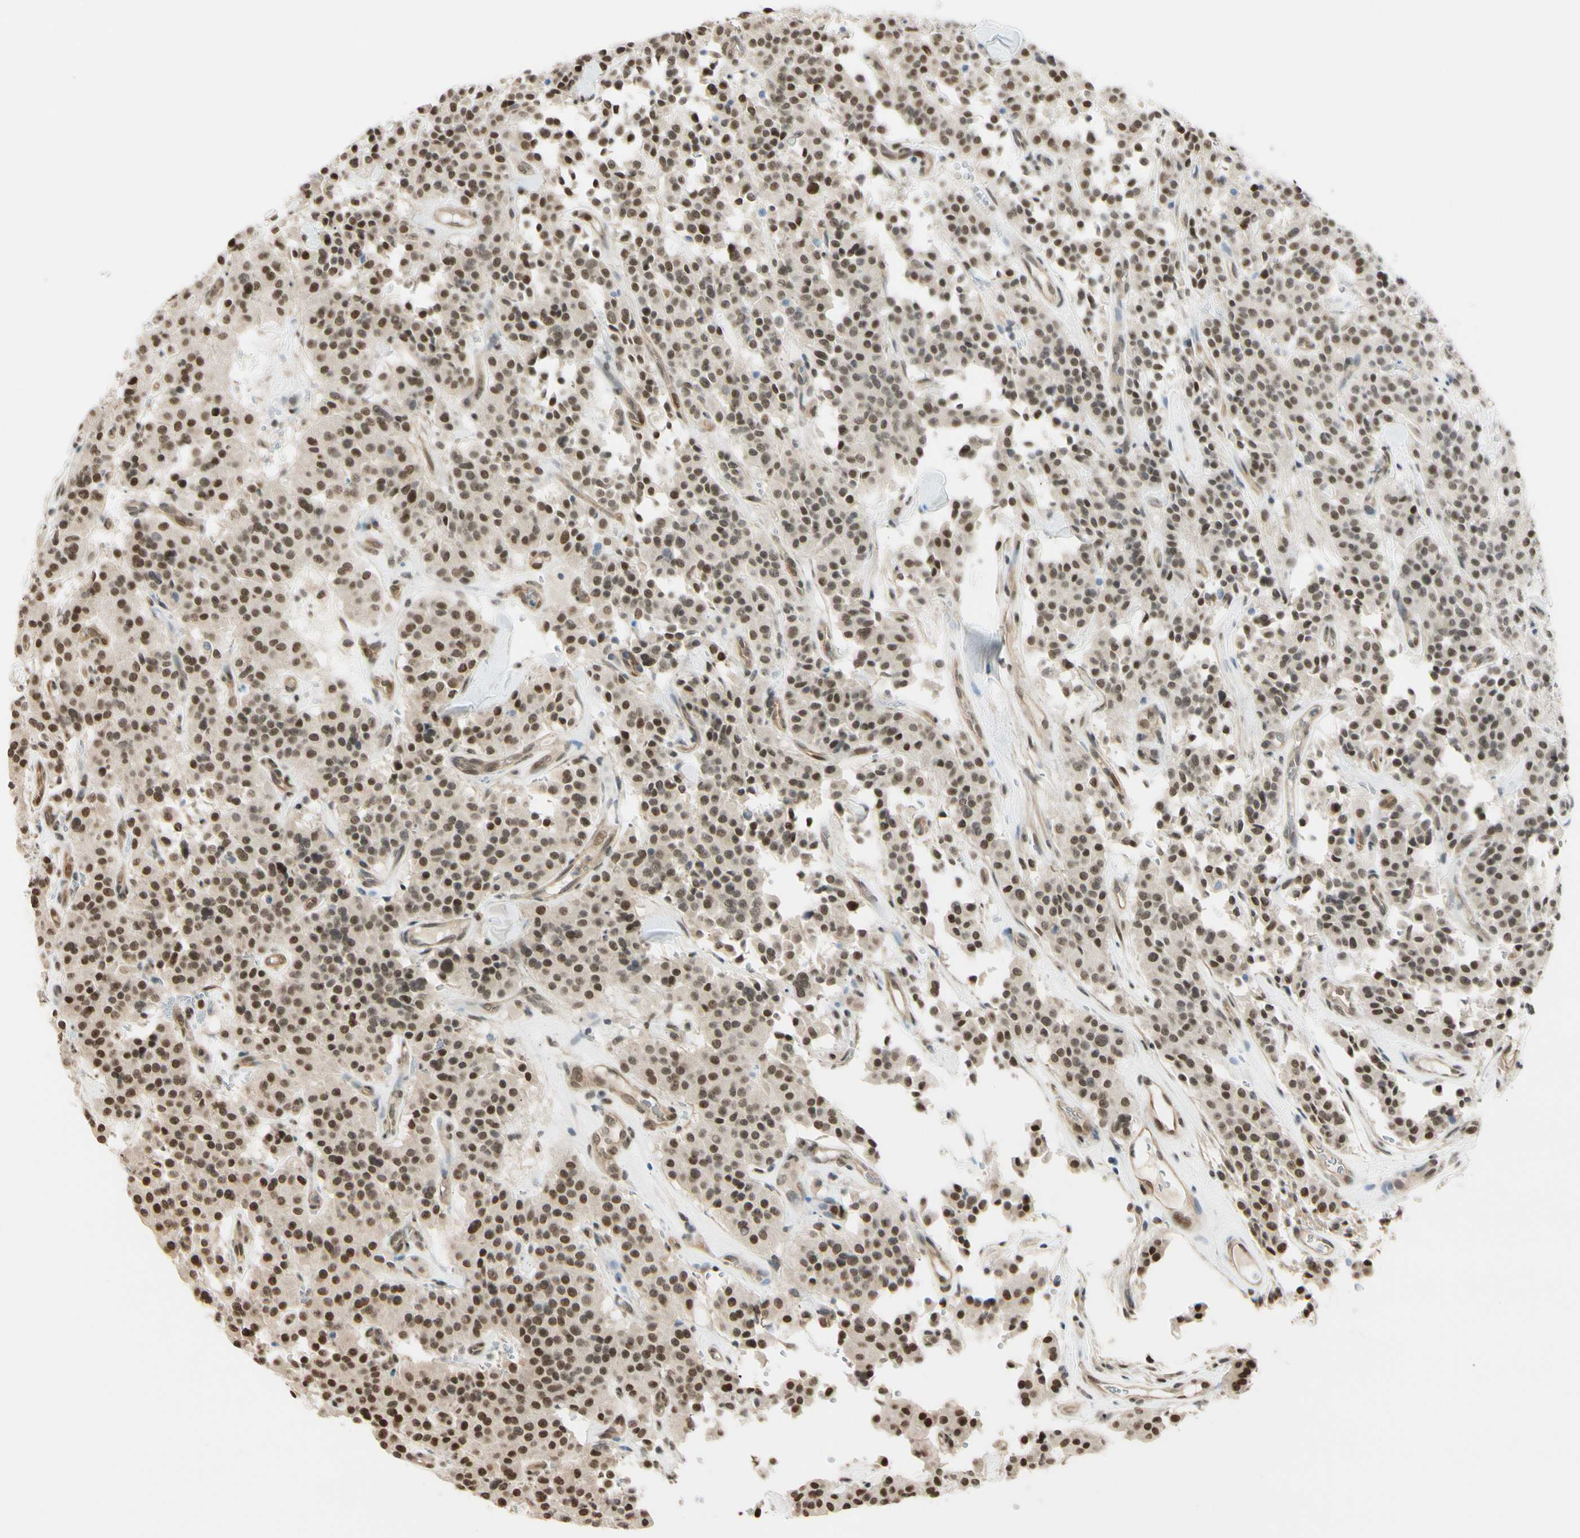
{"staining": {"intensity": "moderate", "quantity": ">75%", "location": "nuclear"}, "tissue": "carcinoid", "cell_type": "Tumor cells", "image_type": "cancer", "snomed": [{"axis": "morphology", "description": "Carcinoid, malignant, NOS"}, {"axis": "topography", "description": "Lung"}], "caption": "Immunohistochemical staining of human carcinoid (malignant) shows moderate nuclear protein staining in approximately >75% of tumor cells.", "gene": "SUFU", "patient": {"sex": "male", "age": 30}}